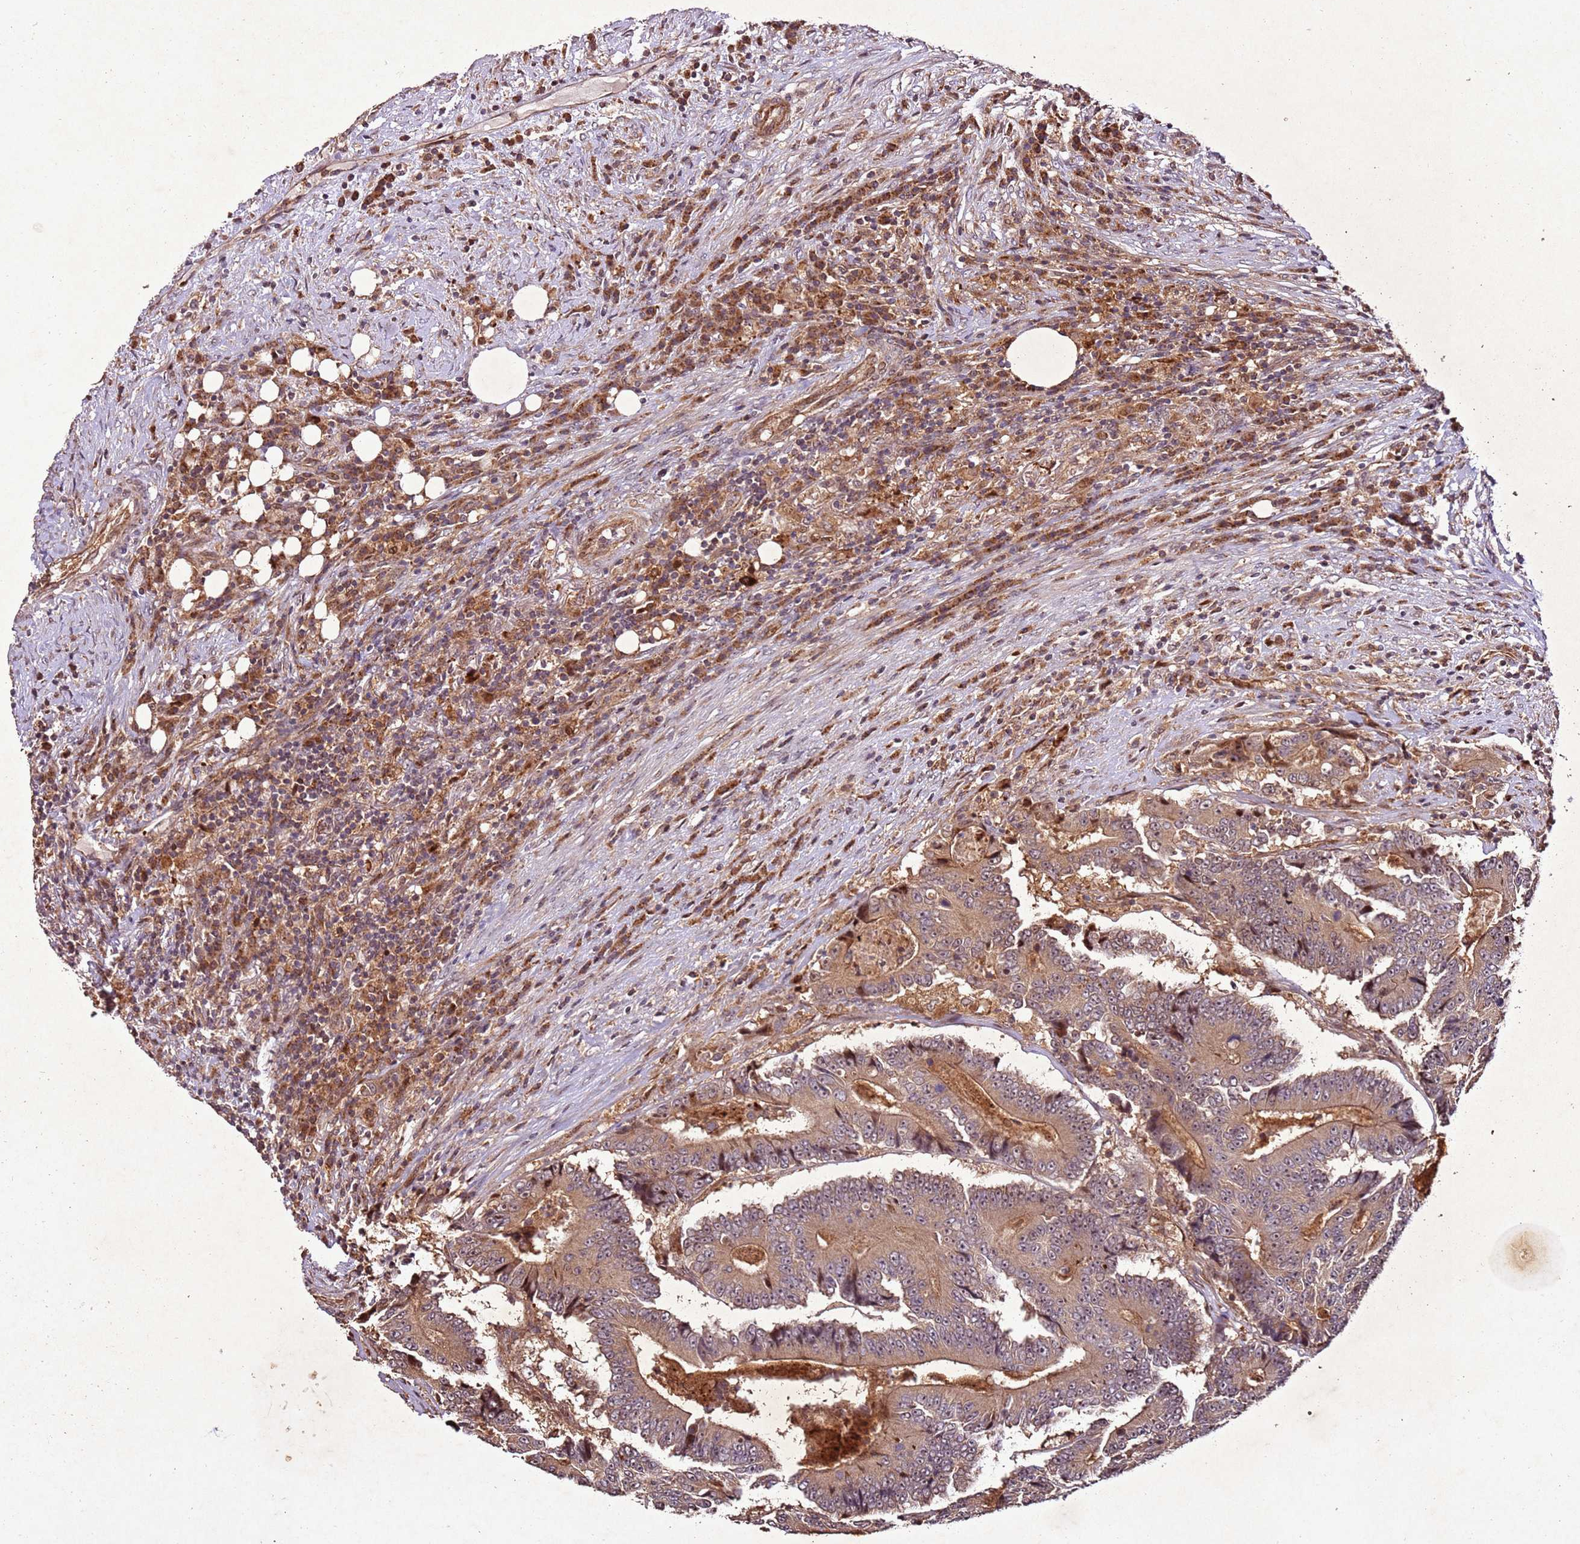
{"staining": {"intensity": "moderate", "quantity": ">75%", "location": "cytoplasmic/membranous,nuclear"}, "tissue": "colorectal cancer", "cell_type": "Tumor cells", "image_type": "cancer", "snomed": [{"axis": "morphology", "description": "Adenocarcinoma, NOS"}, {"axis": "topography", "description": "Colon"}], "caption": "A medium amount of moderate cytoplasmic/membranous and nuclear expression is appreciated in approximately >75% of tumor cells in colorectal adenocarcinoma tissue.", "gene": "PTMA", "patient": {"sex": "male", "age": 83}}